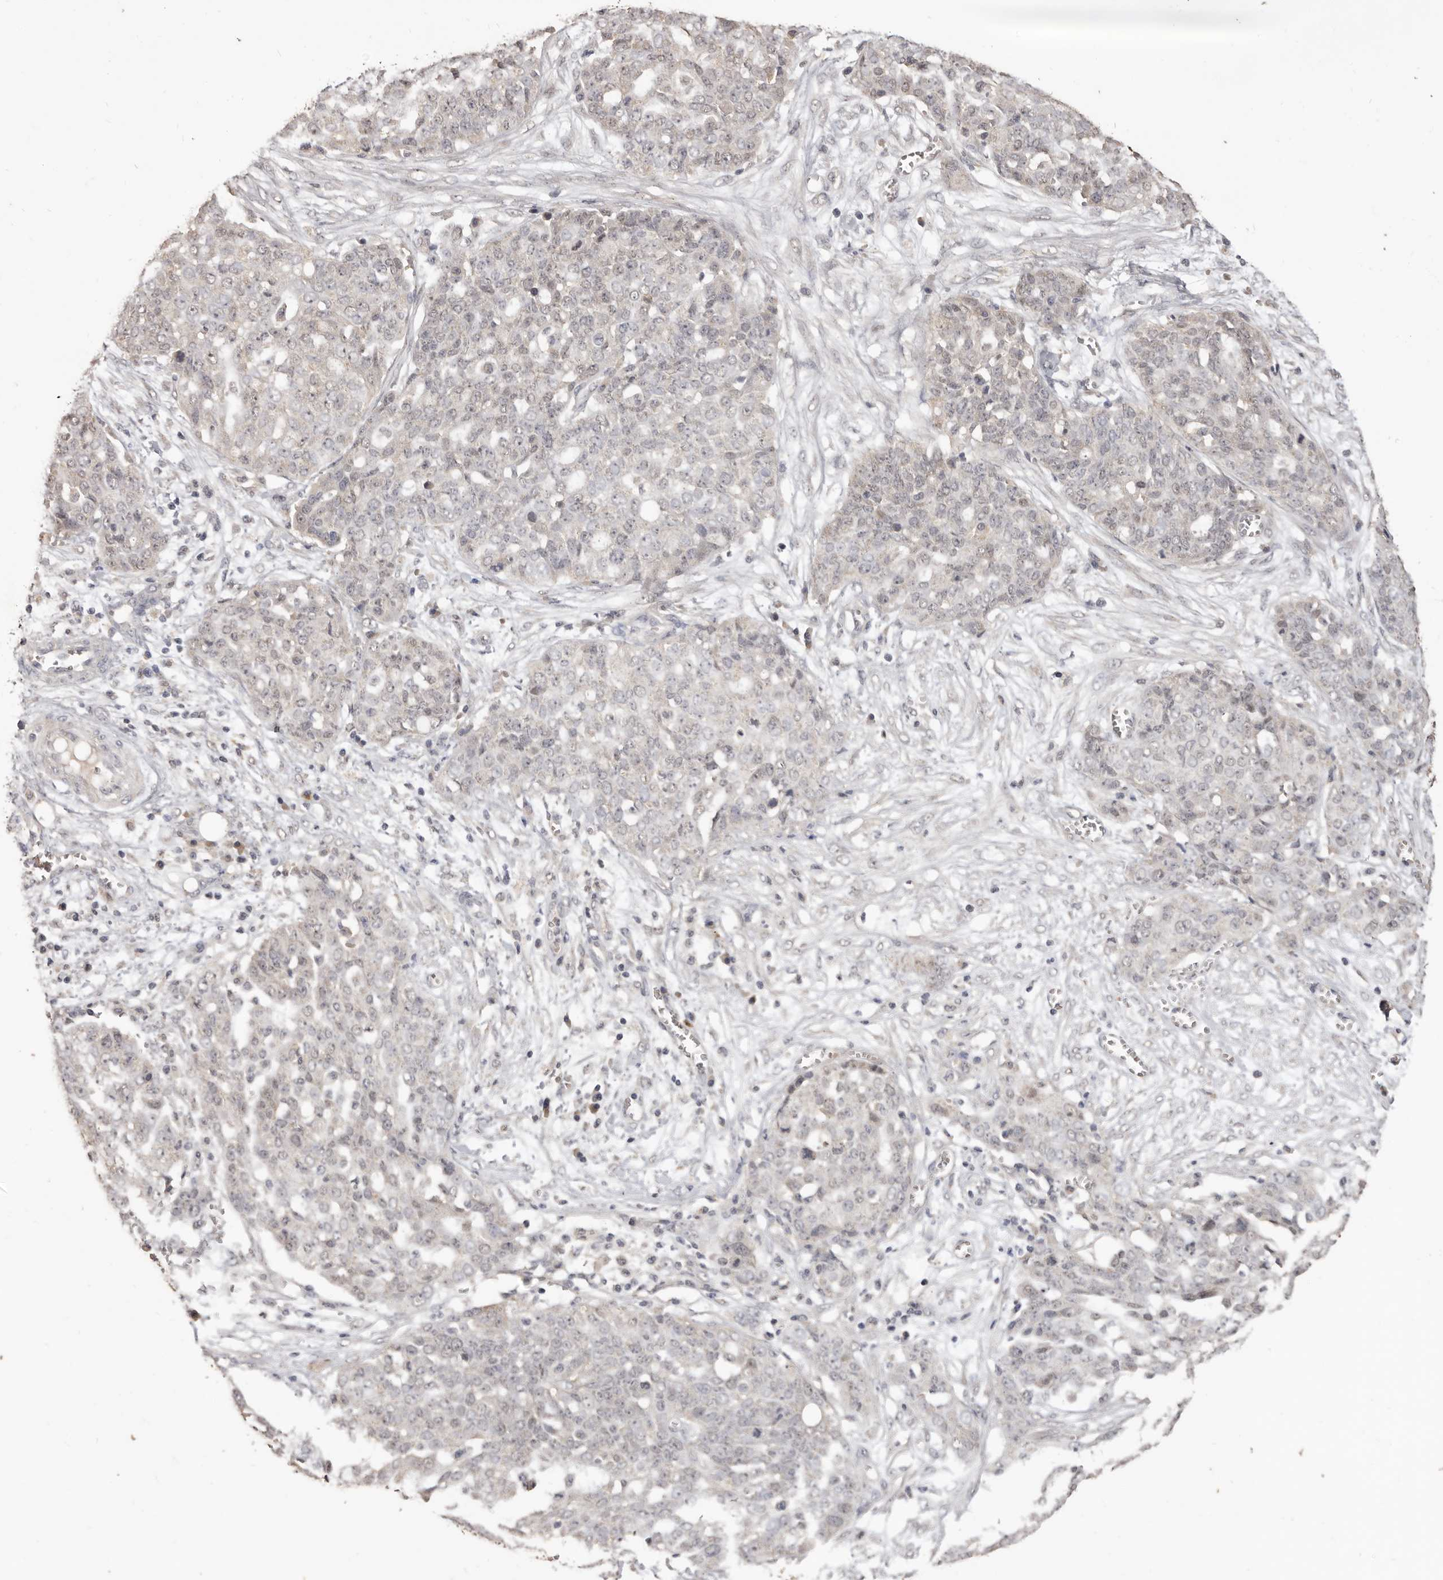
{"staining": {"intensity": "negative", "quantity": "none", "location": "none"}, "tissue": "ovarian cancer", "cell_type": "Tumor cells", "image_type": "cancer", "snomed": [{"axis": "morphology", "description": "Cystadenocarcinoma, serous, NOS"}, {"axis": "topography", "description": "Soft tissue"}, {"axis": "topography", "description": "Ovary"}], "caption": "Immunohistochemistry of human ovarian cancer shows no staining in tumor cells.", "gene": "INAVA", "patient": {"sex": "female", "age": 57}}